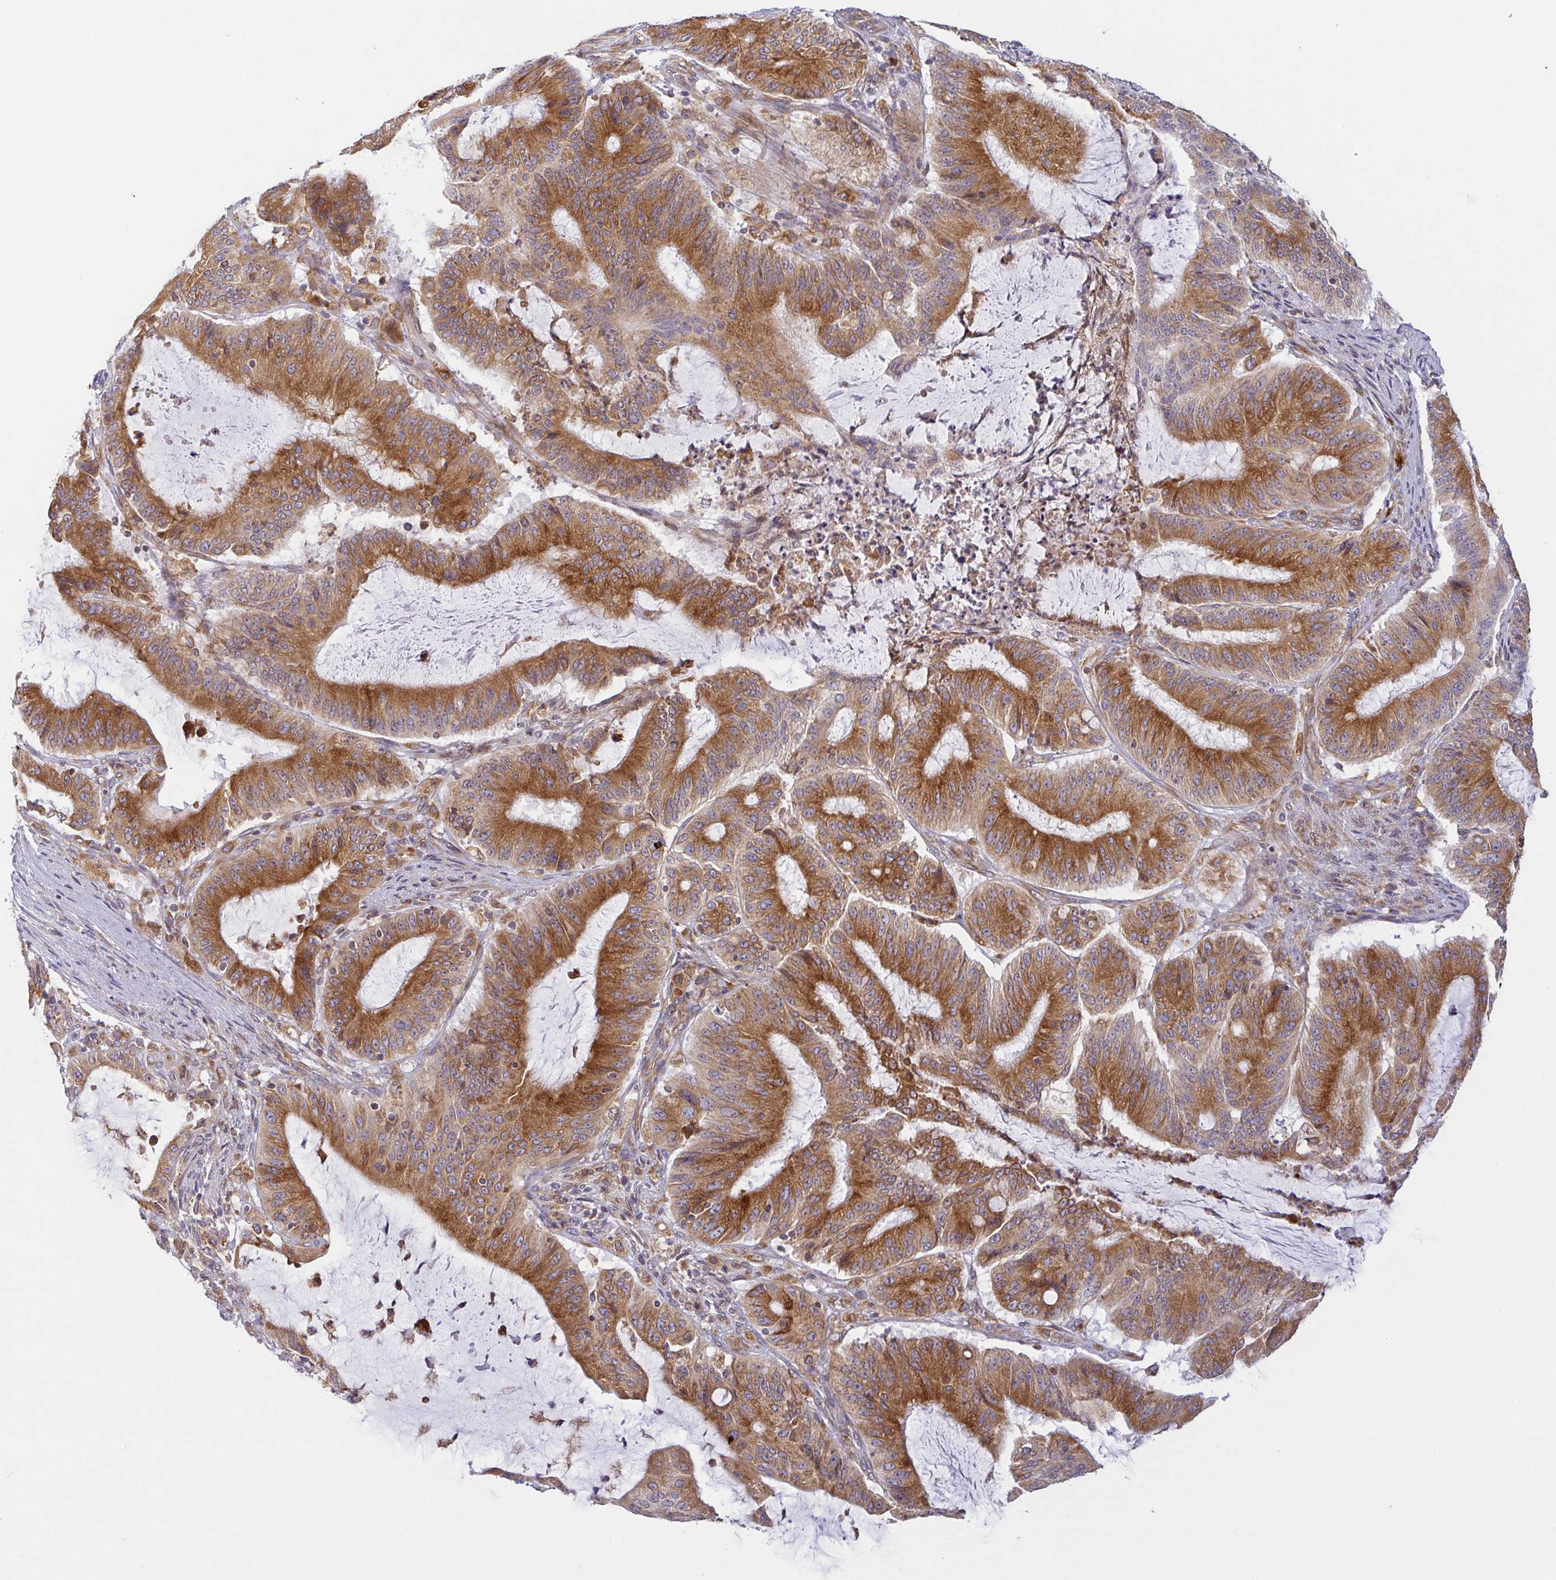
{"staining": {"intensity": "strong", "quantity": ">75%", "location": "cytoplasmic/membranous"}, "tissue": "liver cancer", "cell_type": "Tumor cells", "image_type": "cancer", "snomed": [{"axis": "morphology", "description": "Normal tissue, NOS"}, {"axis": "morphology", "description": "Cholangiocarcinoma"}, {"axis": "topography", "description": "Liver"}, {"axis": "topography", "description": "Peripheral nerve tissue"}], "caption": "Protein analysis of liver cholangiocarcinoma tissue reveals strong cytoplasmic/membranous expression in approximately >75% of tumor cells. (brown staining indicates protein expression, while blue staining denotes nuclei).", "gene": "DERL2", "patient": {"sex": "female", "age": 73}}